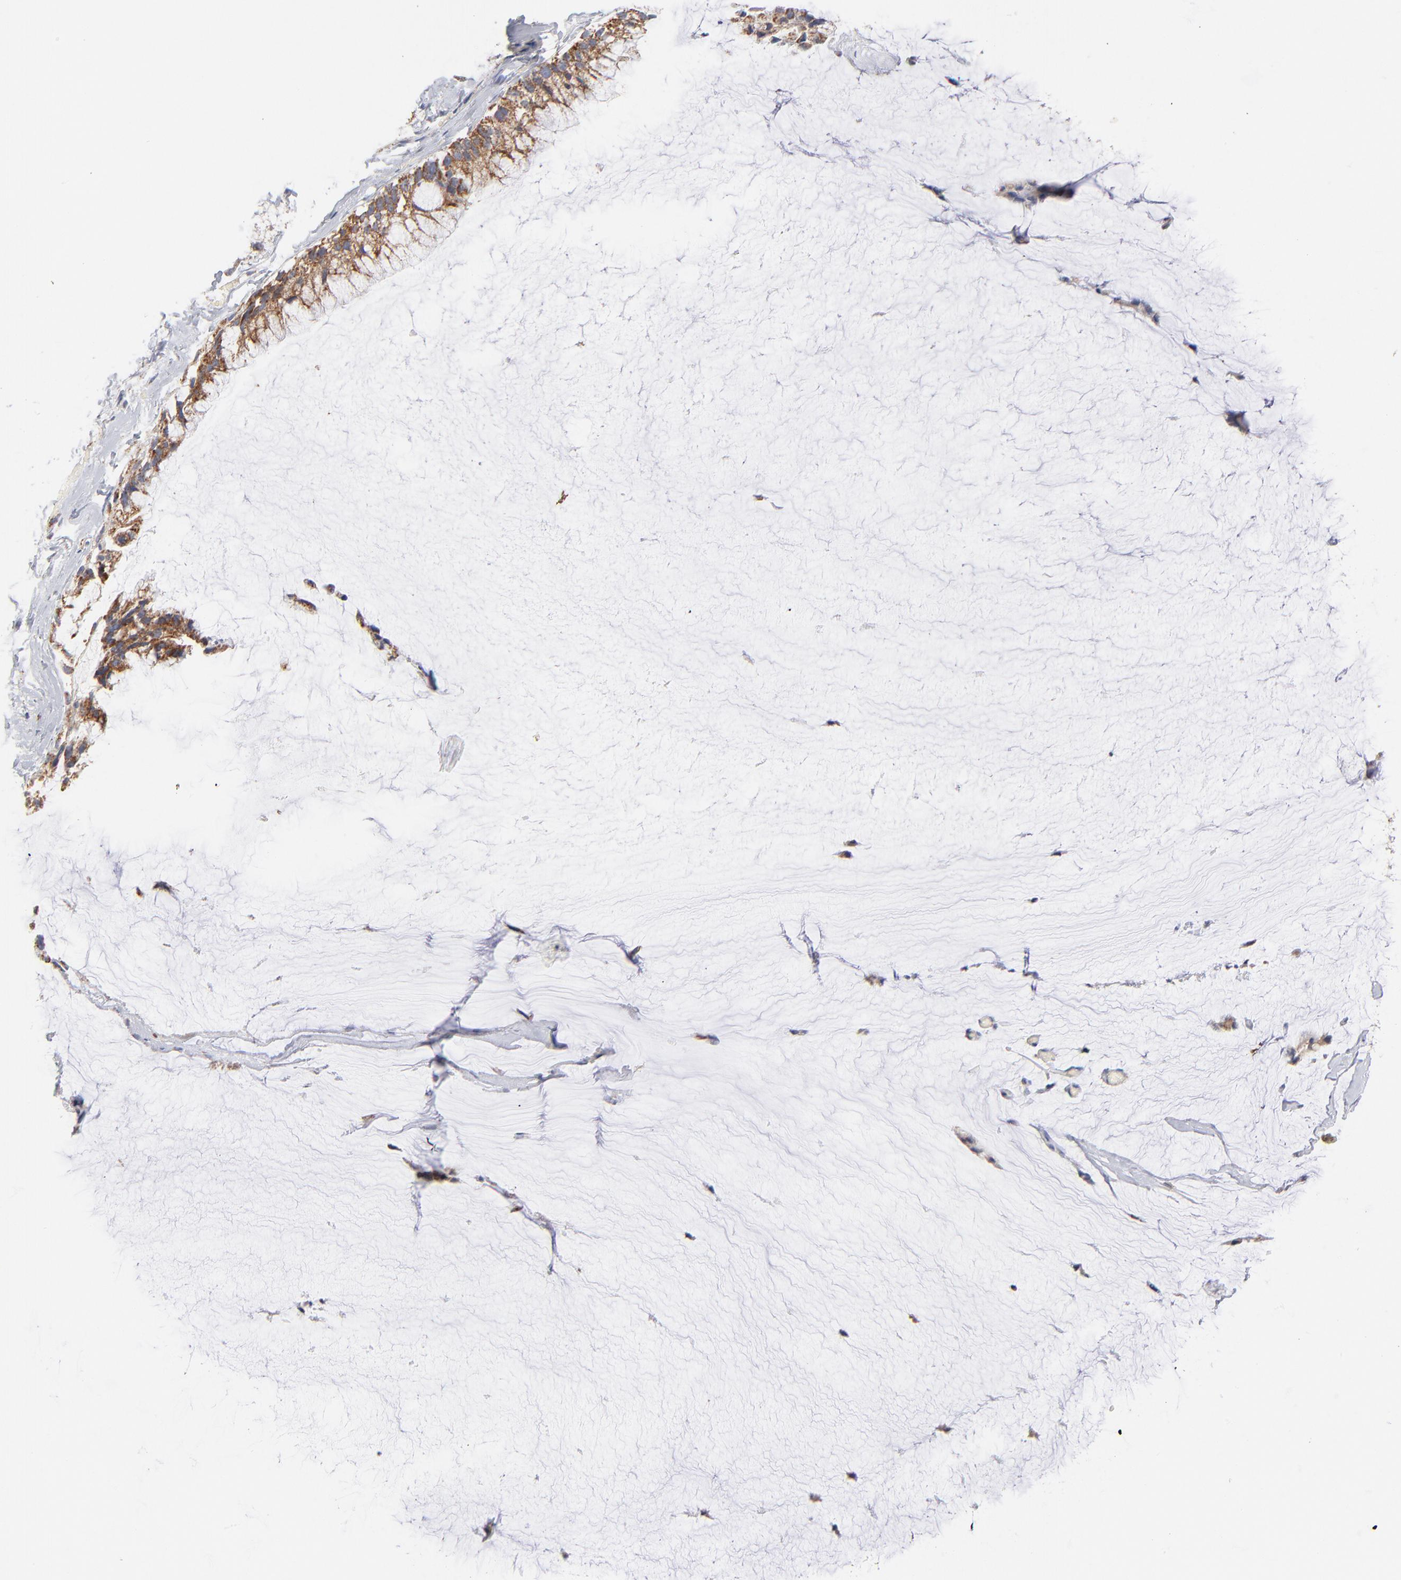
{"staining": {"intensity": "moderate", "quantity": ">75%", "location": "cytoplasmic/membranous"}, "tissue": "ovarian cancer", "cell_type": "Tumor cells", "image_type": "cancer", "snomed": [{"axis": "morphology", "description": "Cystadenocarcinoma, mucinous, NOS"}, {"axis": "topography", "description": "Ovary"}], "caption": "A brown stain highlights moderate cytoplasmic/membranous expression of a protein in ovarian mucinous cystadenocarcinoma tumor cells.", "gene": "MRPL58", "patient": {"sex": "female", "age": 39}}